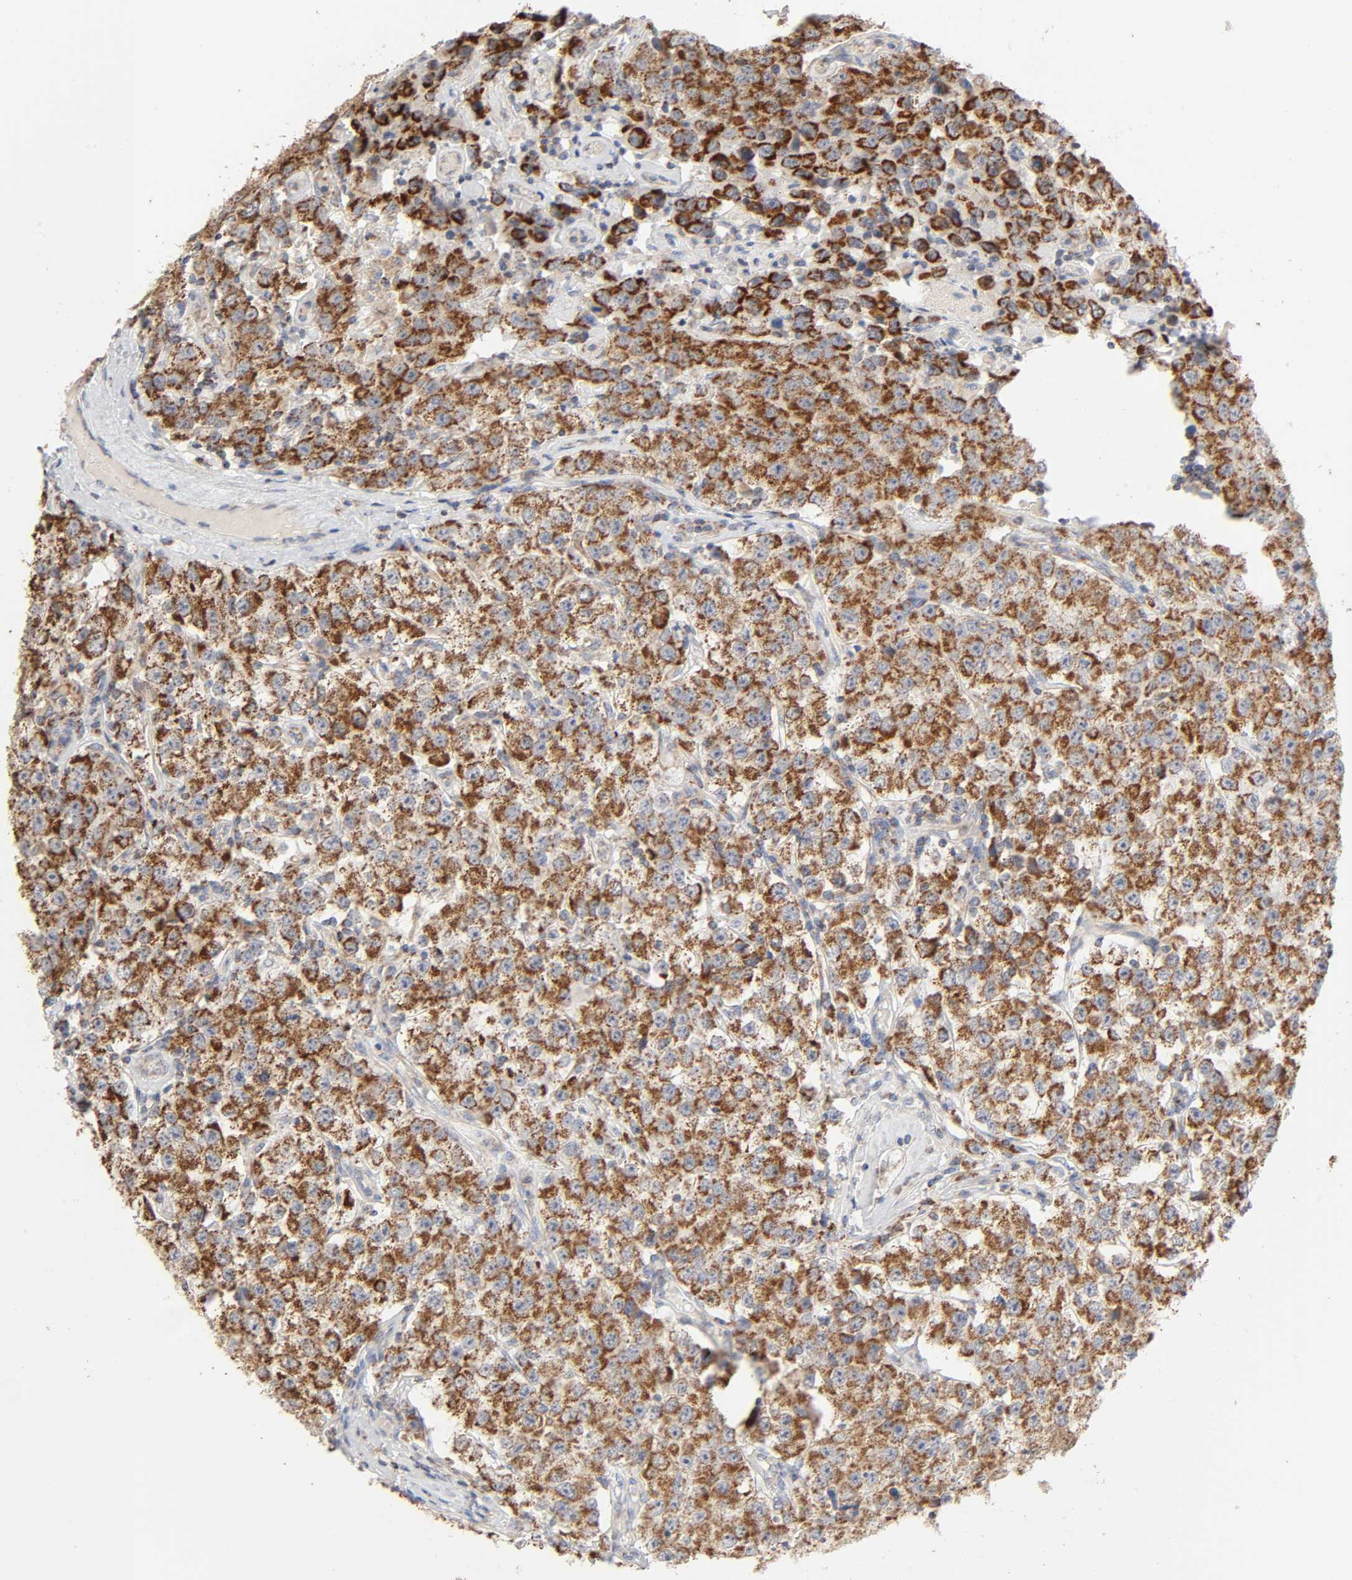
{"staining": {"intensity": "strong", "quantity": ">75%", "location": "cytoplasmic/membranous"}, "tissue": "testis cancer", "cell_type": "Tumor cells", "image_type": "cancer", "snomed": [{"axis": "morphology", "description": "Seminoma, NOS"}, {"axis": "topography", "description": "Testis"}], "caption": "Strong cytoplasmic/membranous protein positivity is present in about >75% of tumor cells in testis cancer (seminoma). (DAB = brown stain, brightfield microscopy at high magnification).", "gene": "SYT16", "patient": {"sex": "male", "age": 52}}